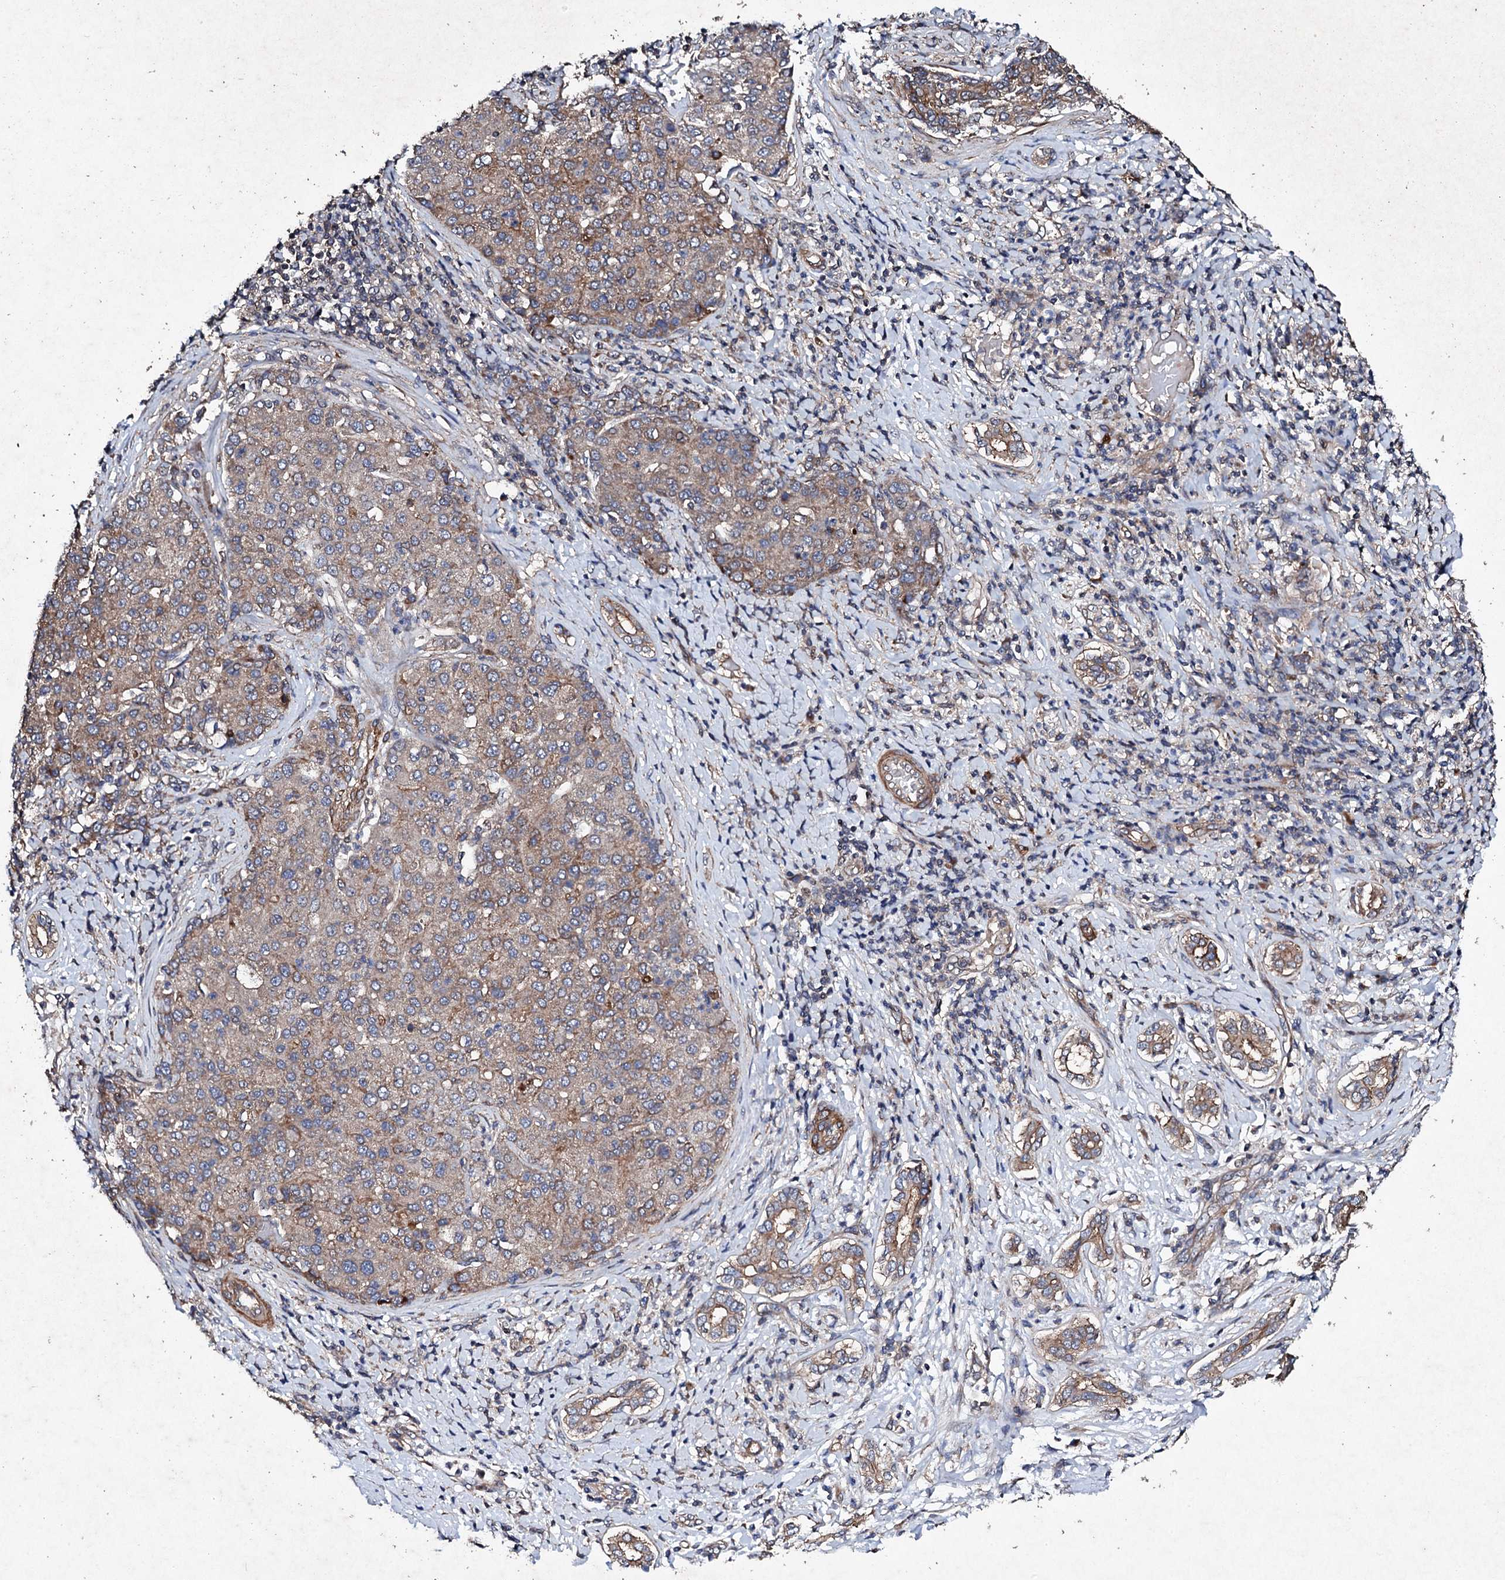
{"staining": {"intensity": "weak", "quantity": ">75%", "location": "cytoplasmic/membranous"}, "tissue": "liver cancer", "cell_type": "Tumor cells", "image_type": "cancer", "snomed": [{"axis": "morphology", "description": "Carcinoma, Hepatocellular, NOS"}, {"axis": "topography", "description": "Liver"}], "caption": "Protein expression analysis of human hepatocellular carcinoma (liver) reveals weak cytoplasmic/membranous staining in approximately >75% of tumor cells. The protein of interest is stained brown, and the nuclei are stained in blue (DAB (3,3'-diaminobenzidine) IHC with brightfield microscopy, high magnification).", "gene": "MOCOS", "patient": {"sex": "male", "age": 65}}